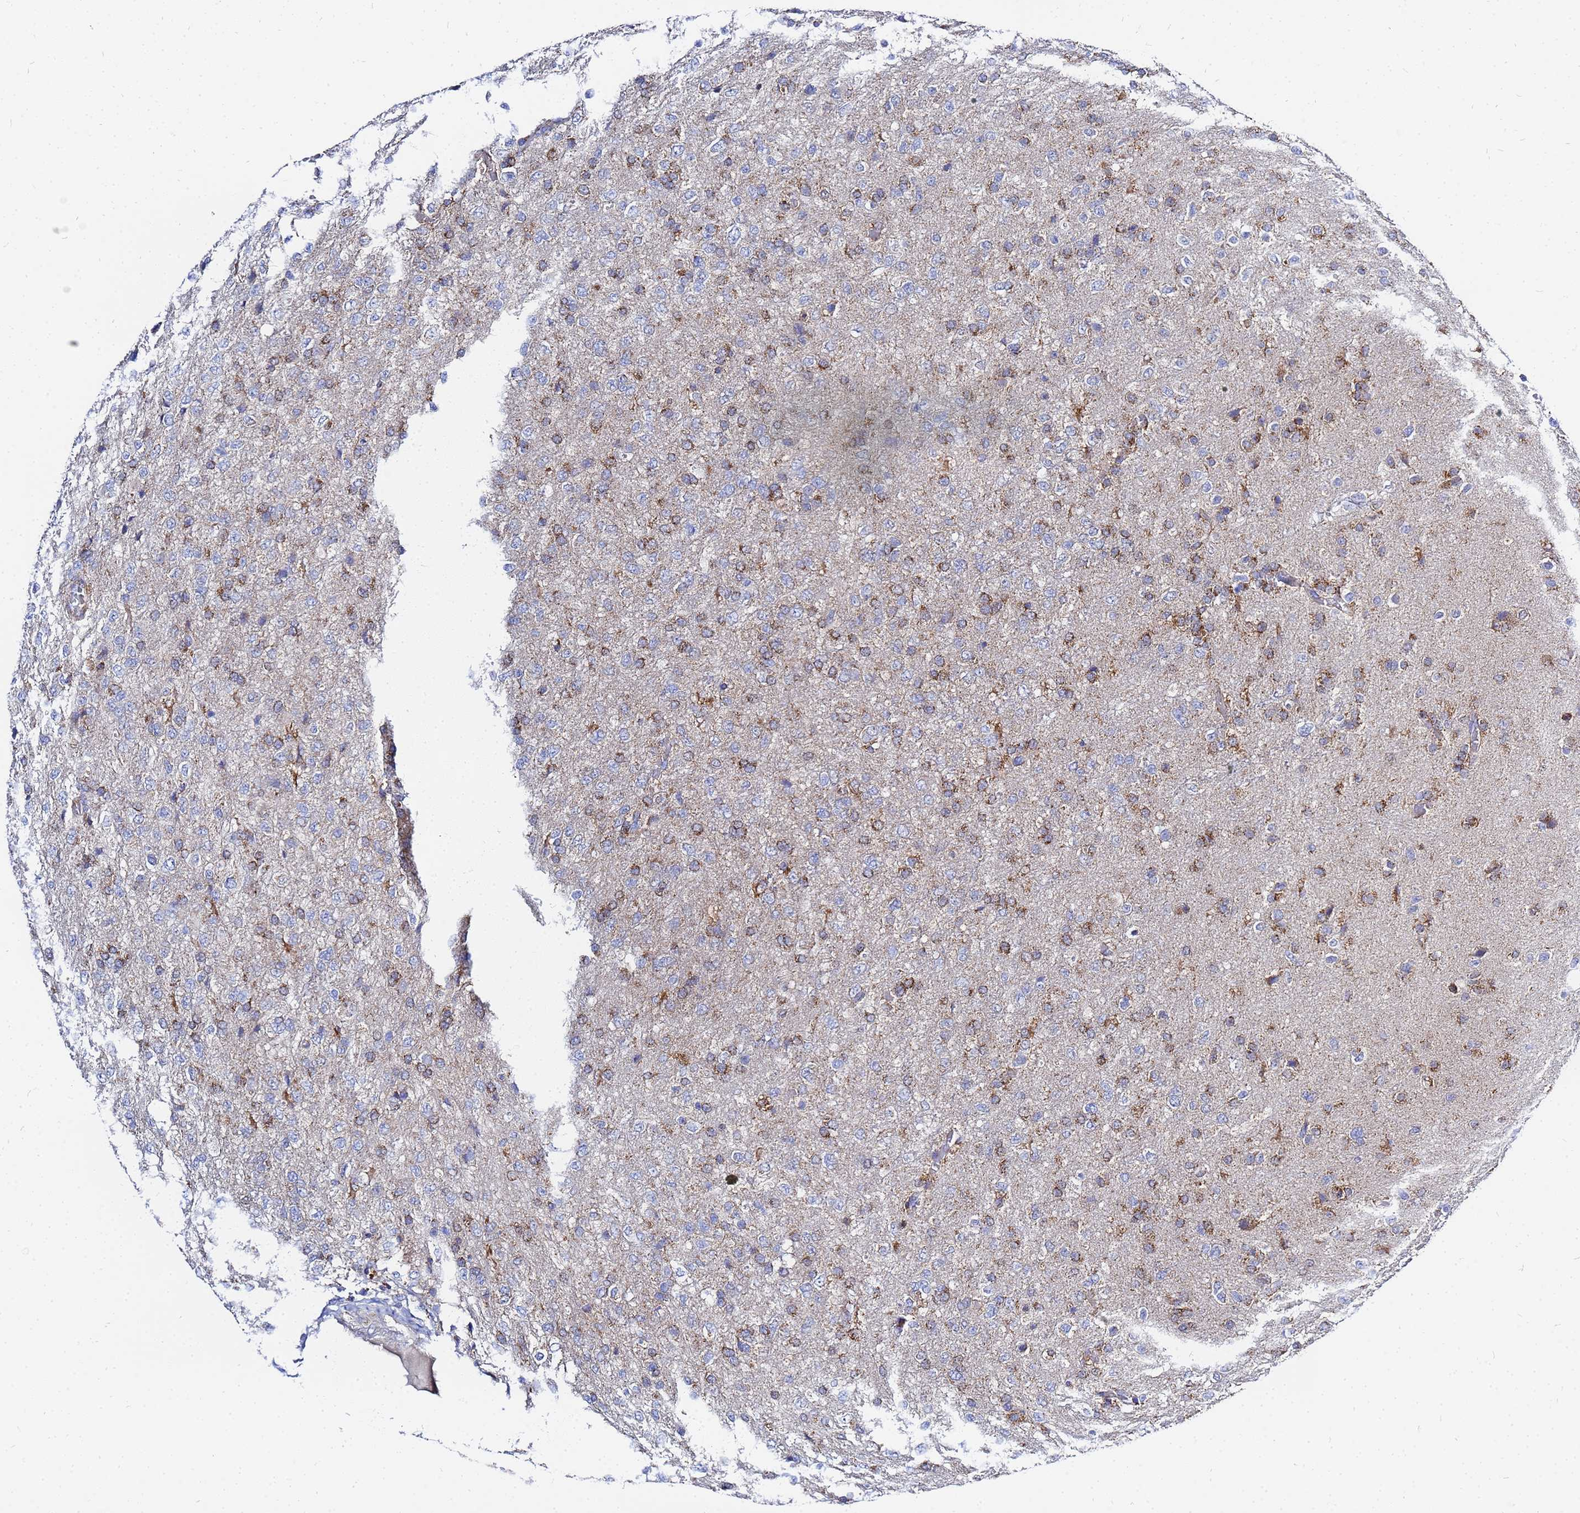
{"staining": {"intensity": "moderate", "quantity": "25%-75%", "location": "cytoplasmic/membranous"}, "tissue": "glioma", "cell_type": "Tumor cells", "image_type": "cancer", "snomed": [{"axis": "morphology", "description": "Glioma, malignant, High grade"}, {"axis": "topography", "description": "Brain"}], "caption": "This photomicrograph displays glioma stained with IHC to label a protein in brown. The cytoplasmic/membranous of tumor cells show moderate positivity for the protein. Nuclei are counter-stained blue.", "gene": "FAHD2A", "patient": {"sex": "female", "age": 74}}